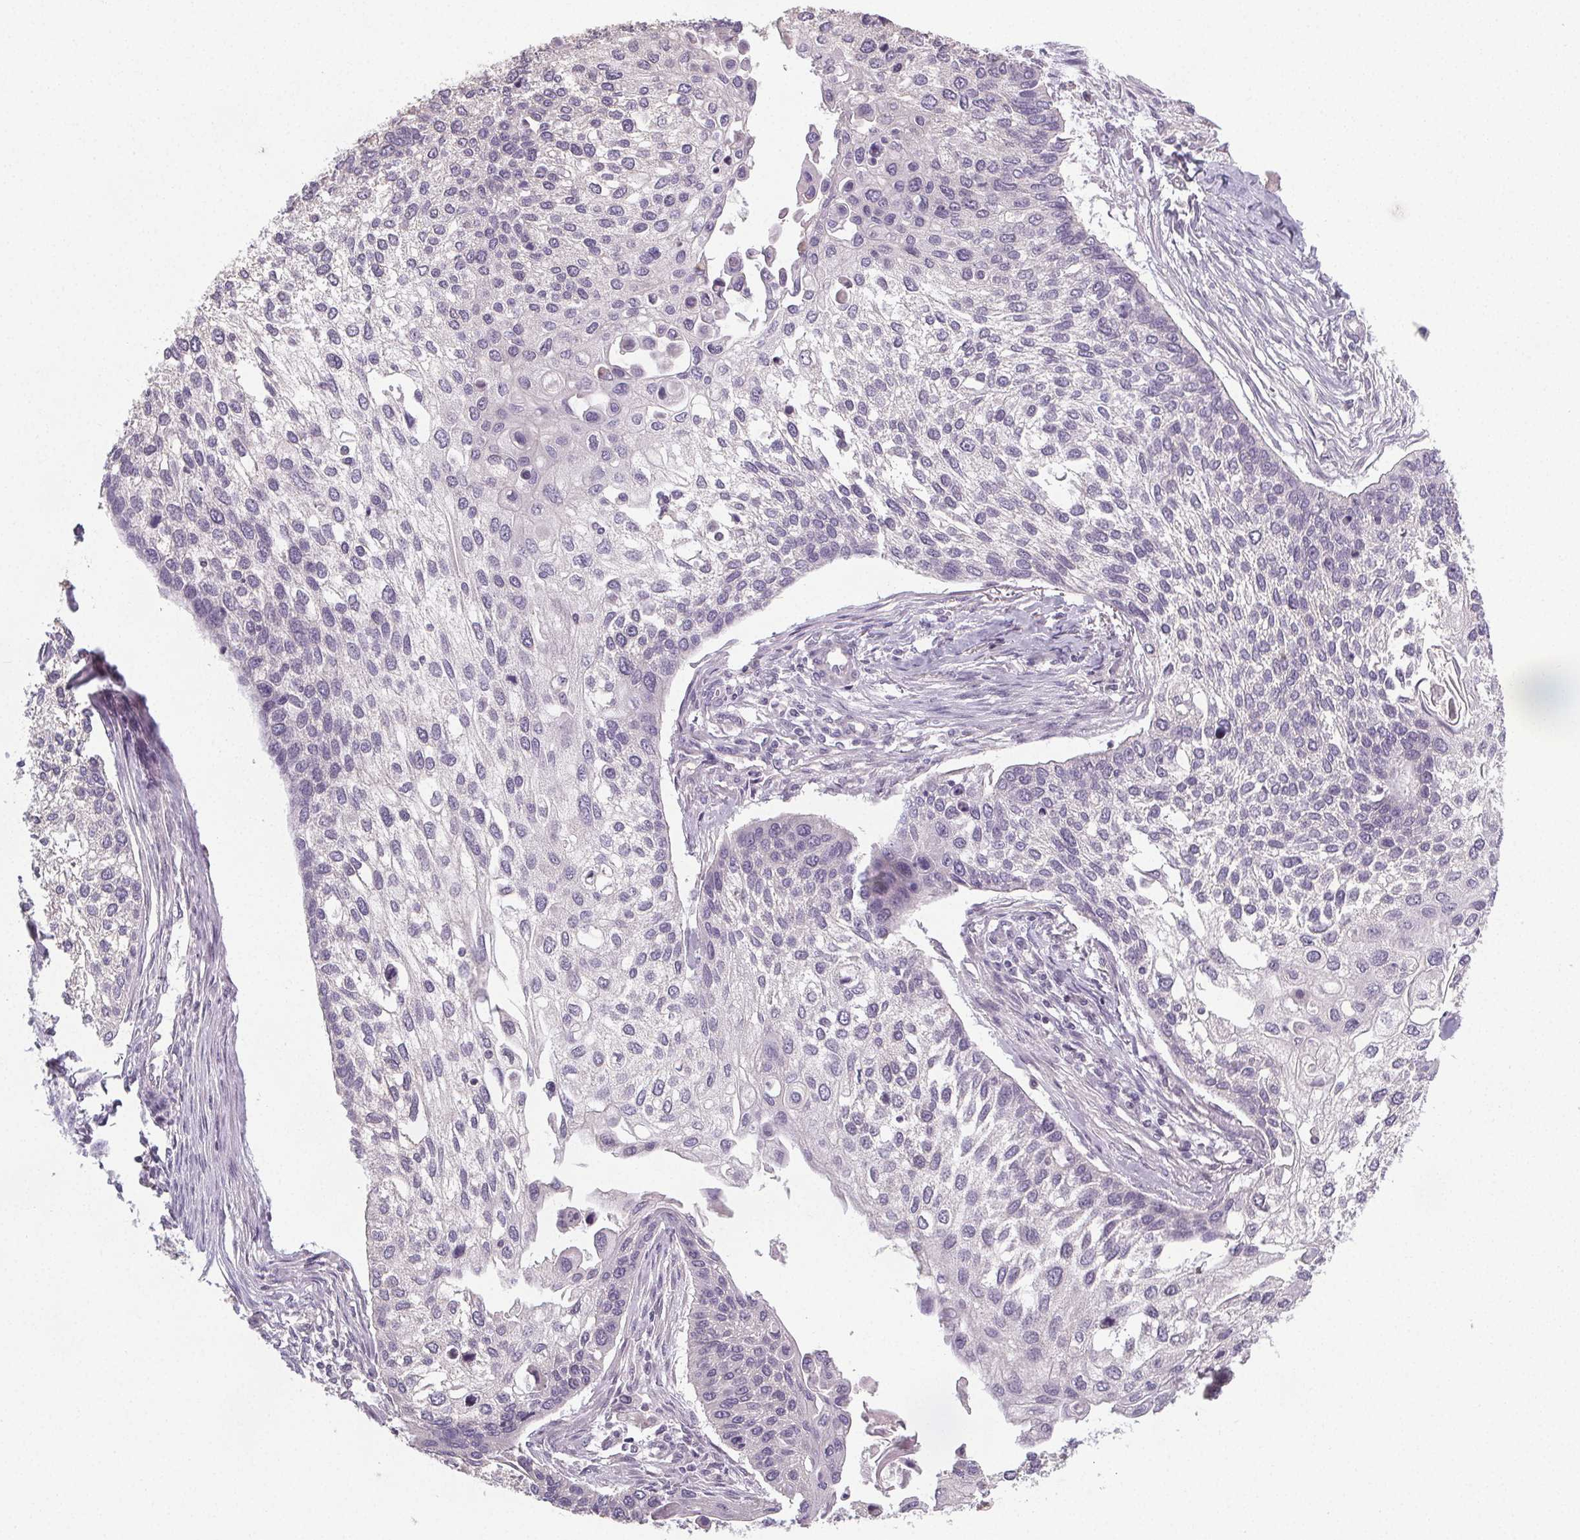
{"staining": {"intensity": "negative", "quantity": "none", "location": "none"}, "tissue": "lung cancer", "cell_type": "Tumor cells", "image_type": "cancer", "snomed": [{"axis": "morphology", "description": "Squamous cell carcinoma, NOS"}, {"axis": "morphology", "description": "Squamous cell carcinoma, metastatic, NOS"}, {"axis": "topography", "description": "Lung"}], "caption": "Lung cancer stained for a protein using IHC exhibits no staining tumor cells.", "gene": "SLC26A2", "patient": {"sex": "male", "age": 63}}